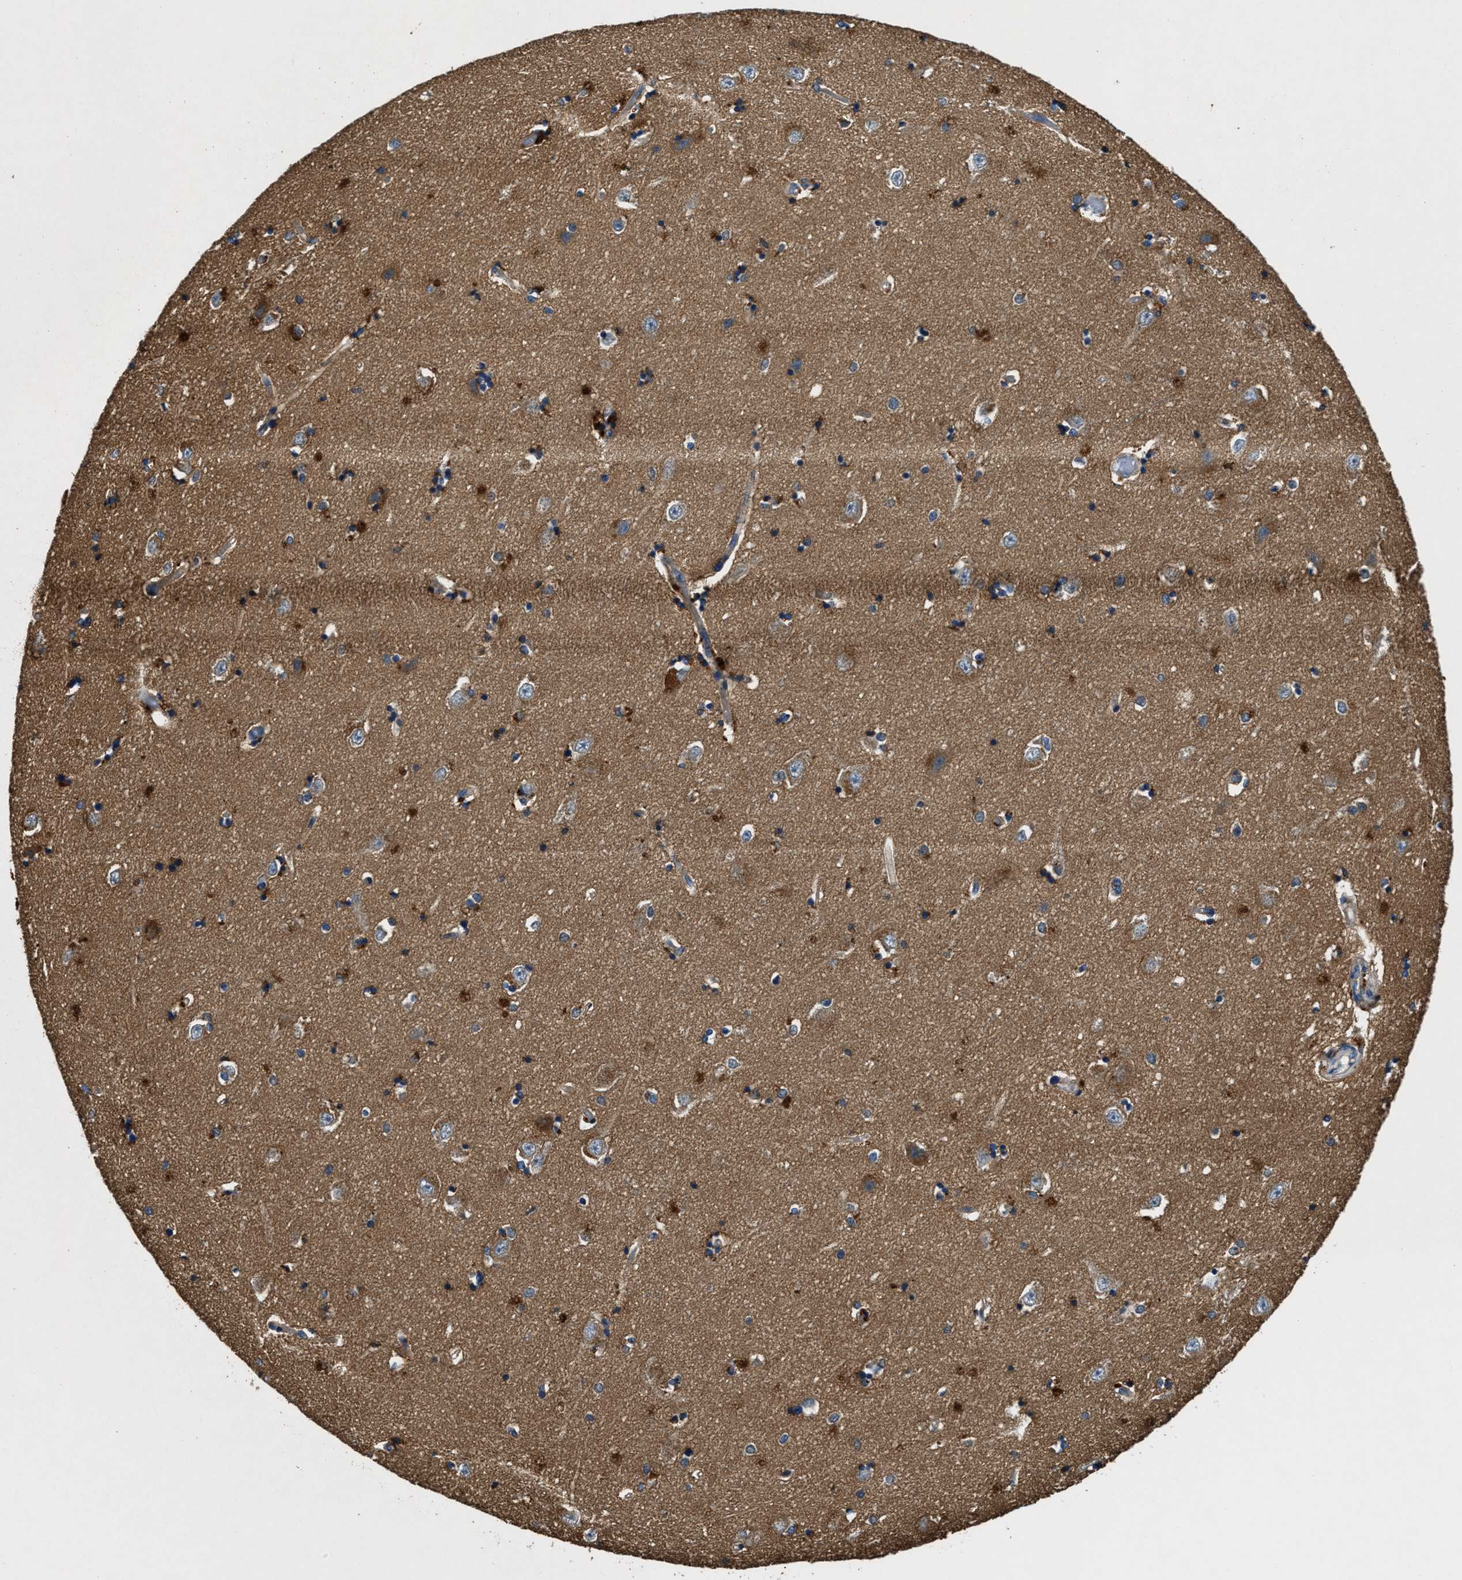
{"staining": {"intensity": "moderate", "quantity": "25%-75%", "location": "cytoplasmic/membranous"}, "tissue": "hippocampus", "cell_type": "Glial cells", "image_type": "normal", "snomed": [{"axis": "morphology", "description": "Normal tissue, NOS"}, {"axis": "topography", "description": "Hippocampus"}], "caption": "IHC (DAB (3,3'-diaminobenzidine)) staining of normal hippocampus exhibits moderate cytoplasmic/membranous protein expression in about 25%-75% of glial cells.", "gene": "BLOC1S1", "patient": {"sex": "male", "age": 45}}